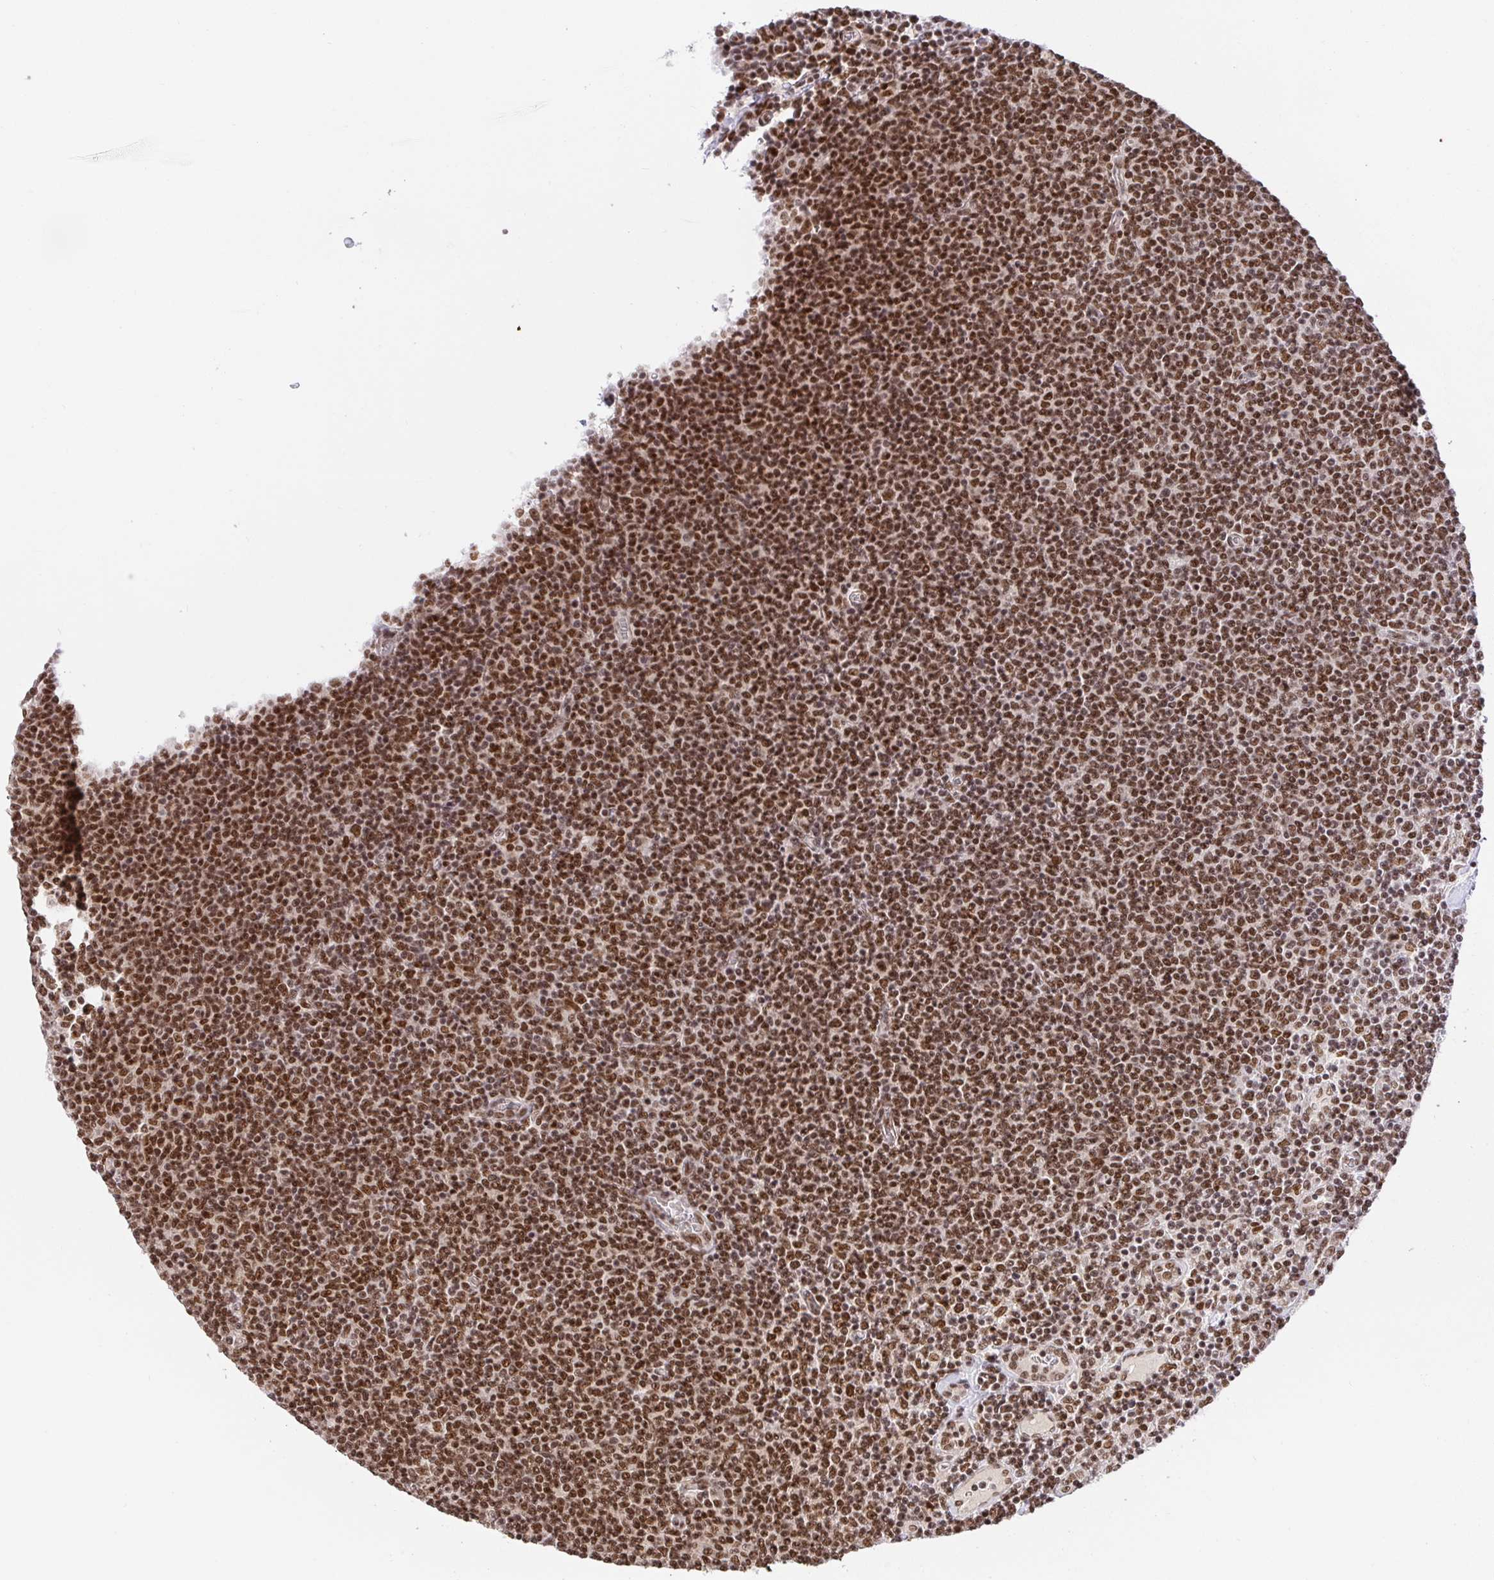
{"staining": {"intensity": "moderate", "quantity": ">75%", "location": "nuclear"}, "tissue": "lymphoma", "cell_type": "Tumor cells", "image_type": "cancer", "snomed": [{"axis": "morphology", "description": "Malignant lymphoma, non-Hodgkin's type, Low grade"}, {"axis": "topography", "description": "Lymph node"}], "caption": "A brown stain shows moderate nuclear expression of a protein in human malignant lymphoma, non-Hodgkin's type (low-grade) tumor cells.", "gene": "USF1", "patient": {"sex": "male", "age": 52}}